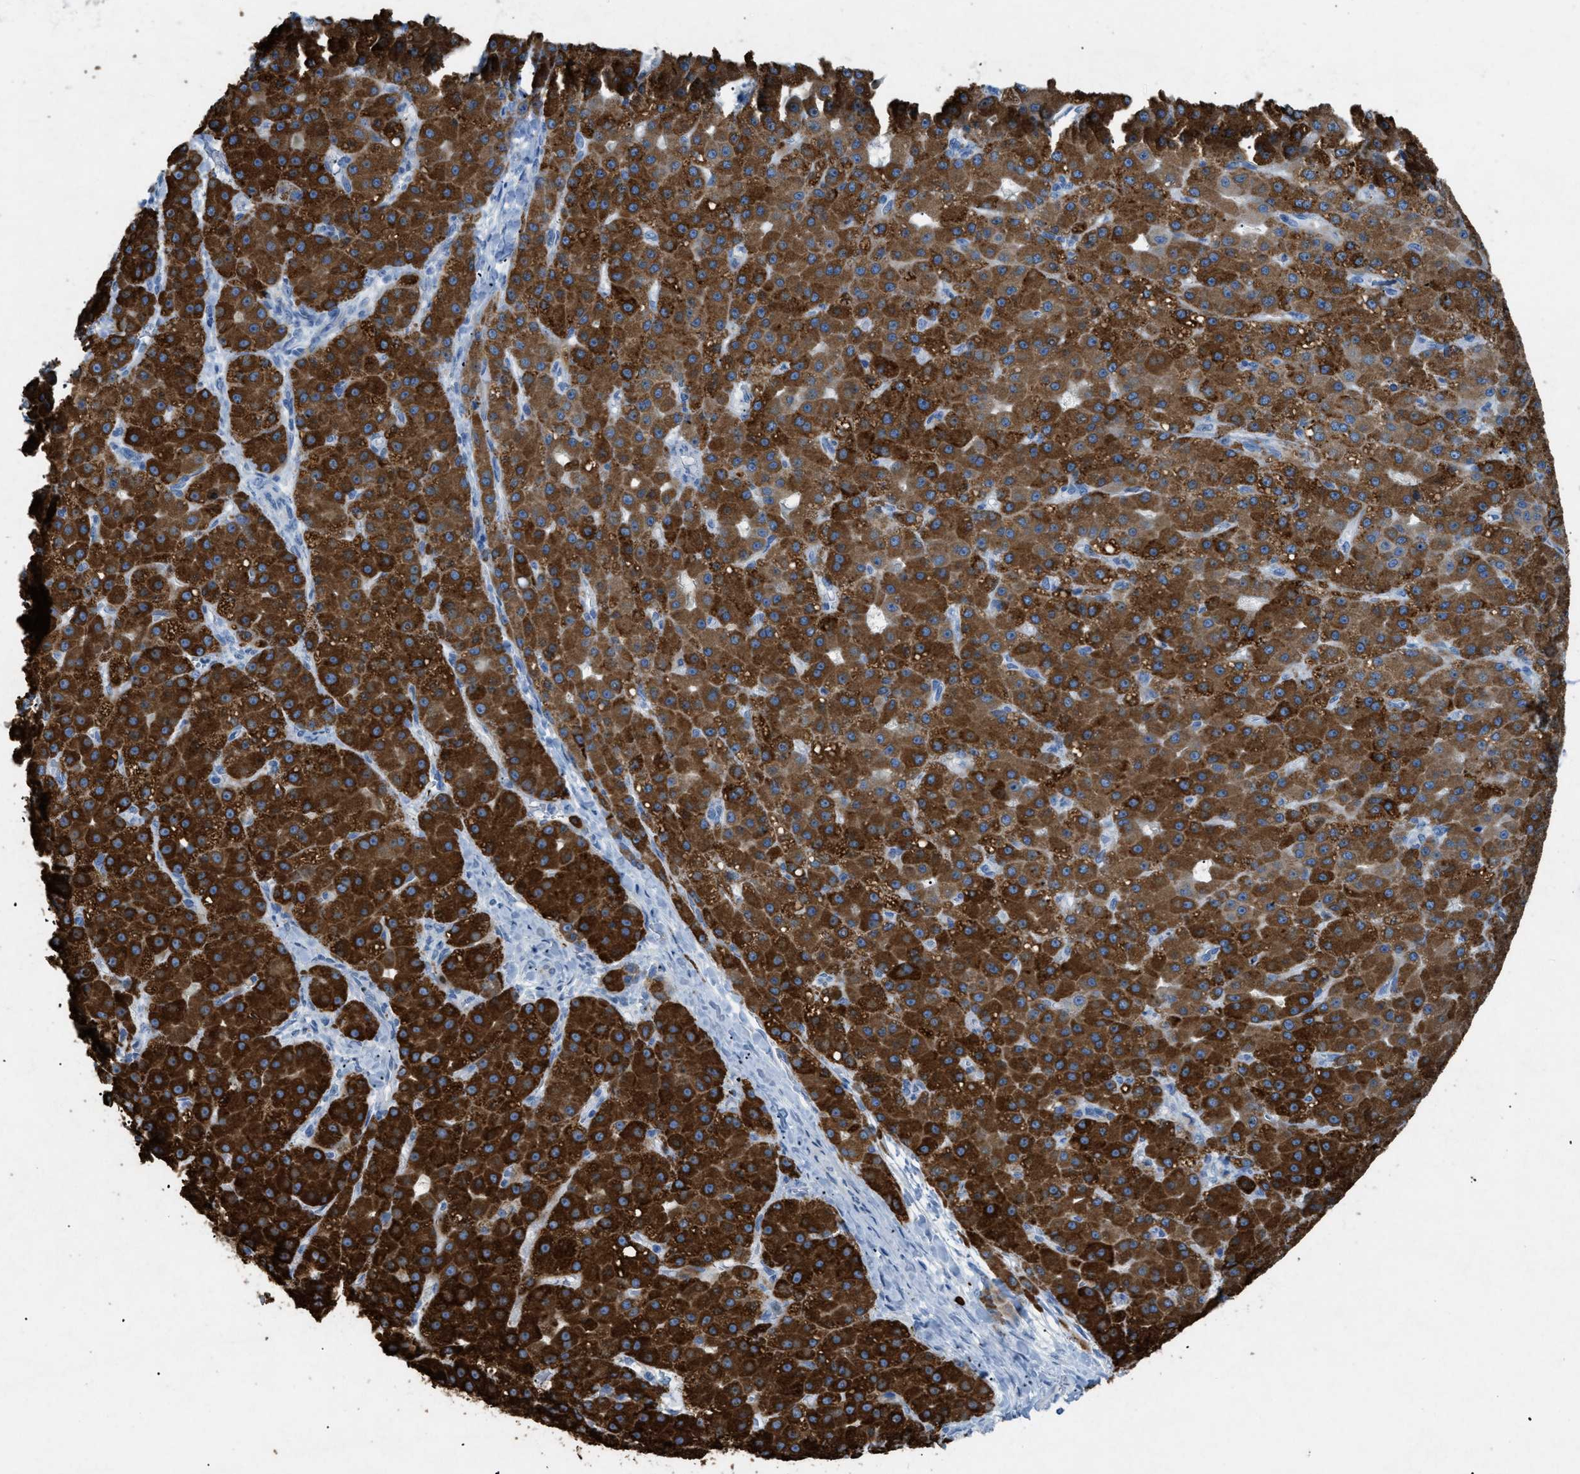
{"staining": {"intensity": "strong", "quantity": ">75%", "location": "cytoplasmic/membranous"}, "tissue": "liver cancer", "cell_type": "Tumor cells", "image_type": "cancer", "snomed": [{"axis": "morphology", "description": "Carcinoma, Hepatocellular, NOS"}, {"axis": "topography", "description": "Liver"}], "caption": "IHC (DAB (3,3'-diaminobenzidine)) staining of human liver hepatocellular carcinoma displays strong cytoplasmic/membranous protein expression in approximately >75% of tumor cells.", "gene": "TASOR", "patient": {"sex": "male", "age": 67}}